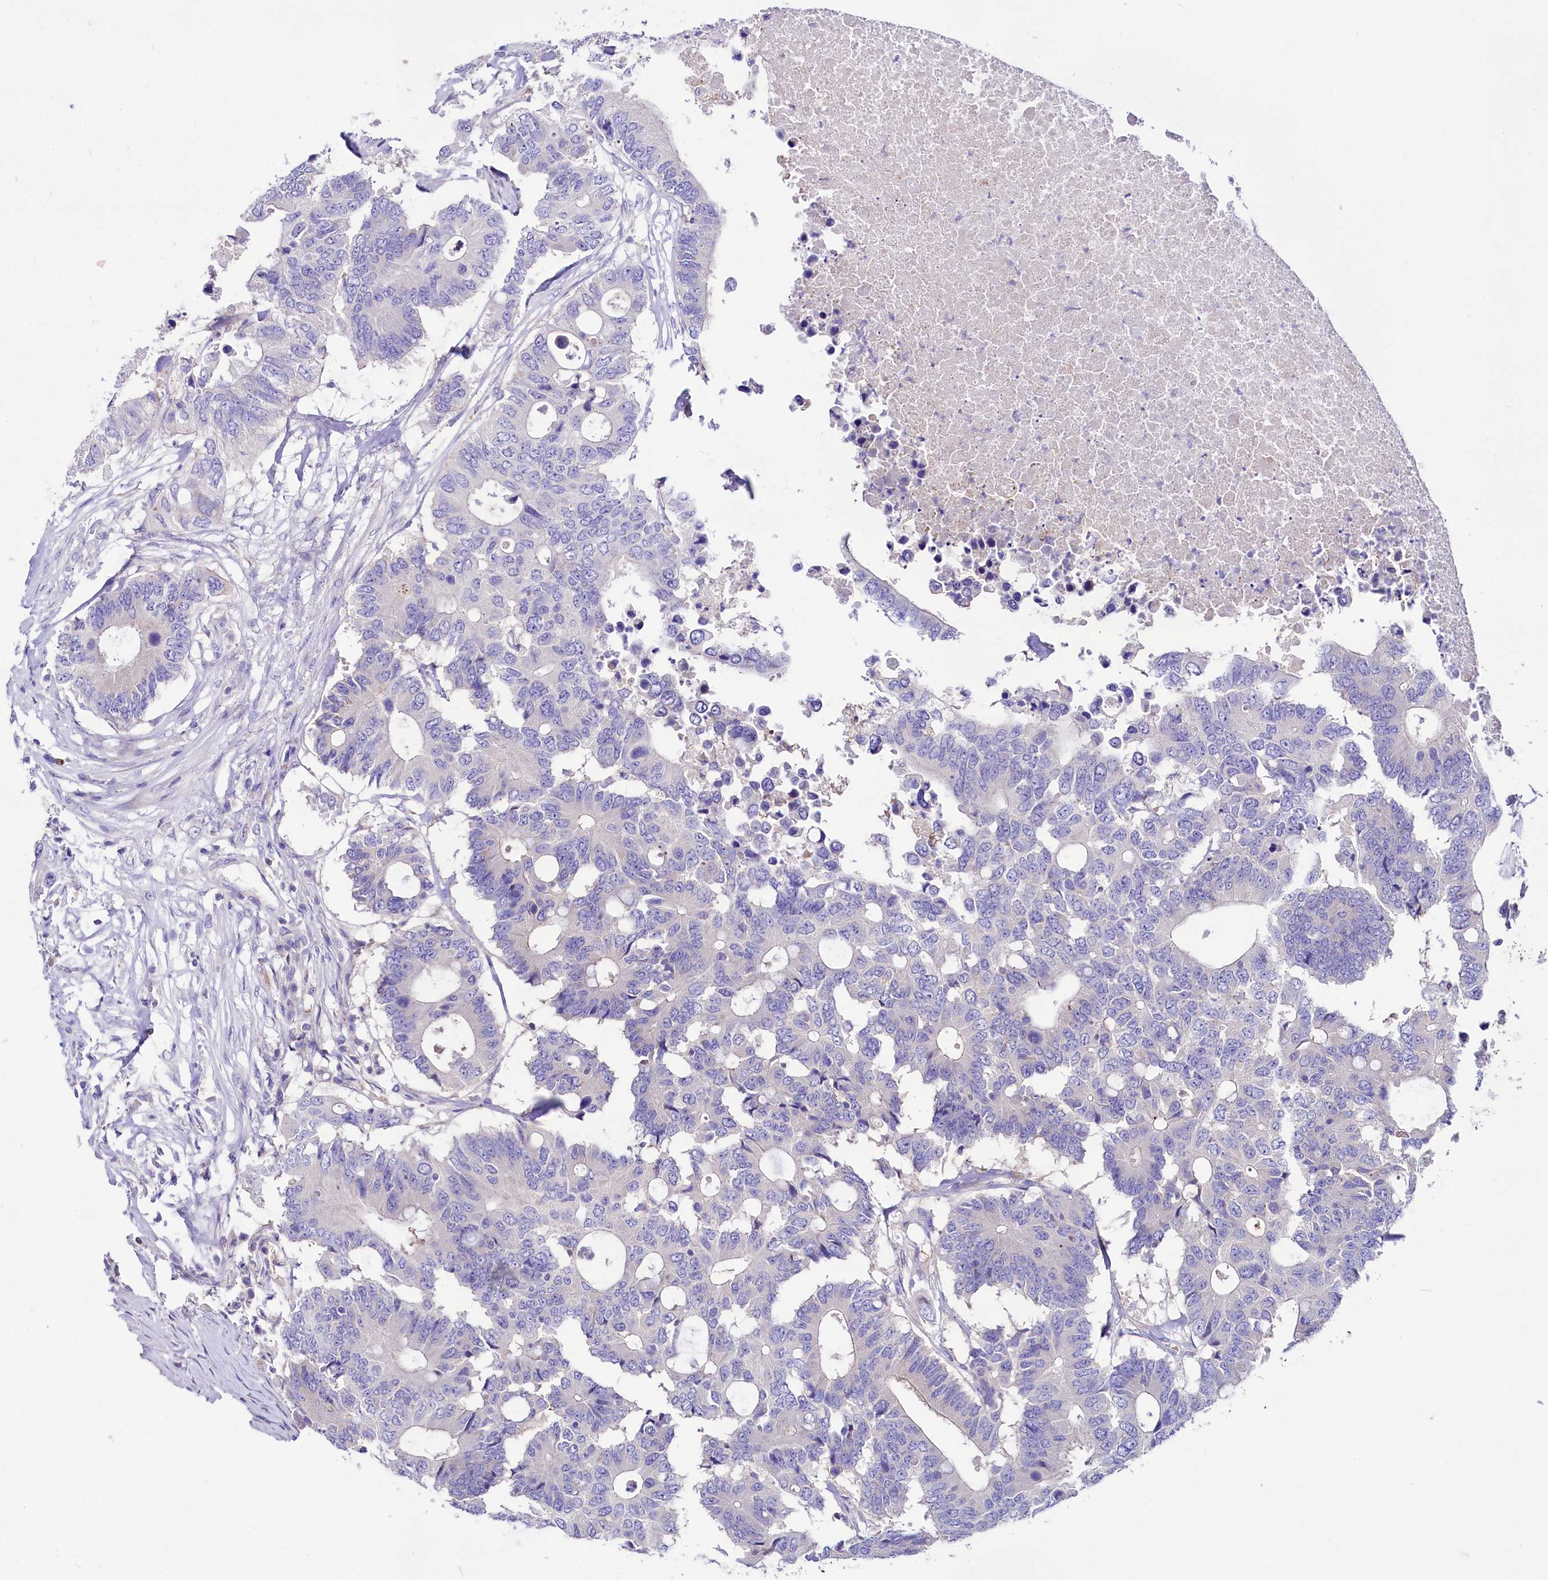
{"staining": {"intensity": "negative", "quantity": "none", "location": "none"}, "tissue": "colorectal cancer", "cell_type": "Tumor cells", "image_type": "cancer", "snomed": [{"axis": "morphology", "description": "Adenocarcinoma, NOS"}, {"axis": "topography", "description": "Colon"}], "caption": "This is an immunohistochemistry (IHC) micrograph of human colorectal cancer (adenocarcinoma). There is no staining in tumor cells.", "gene": "ABHD5", "patient": {"sex": "male", "age": 71}}